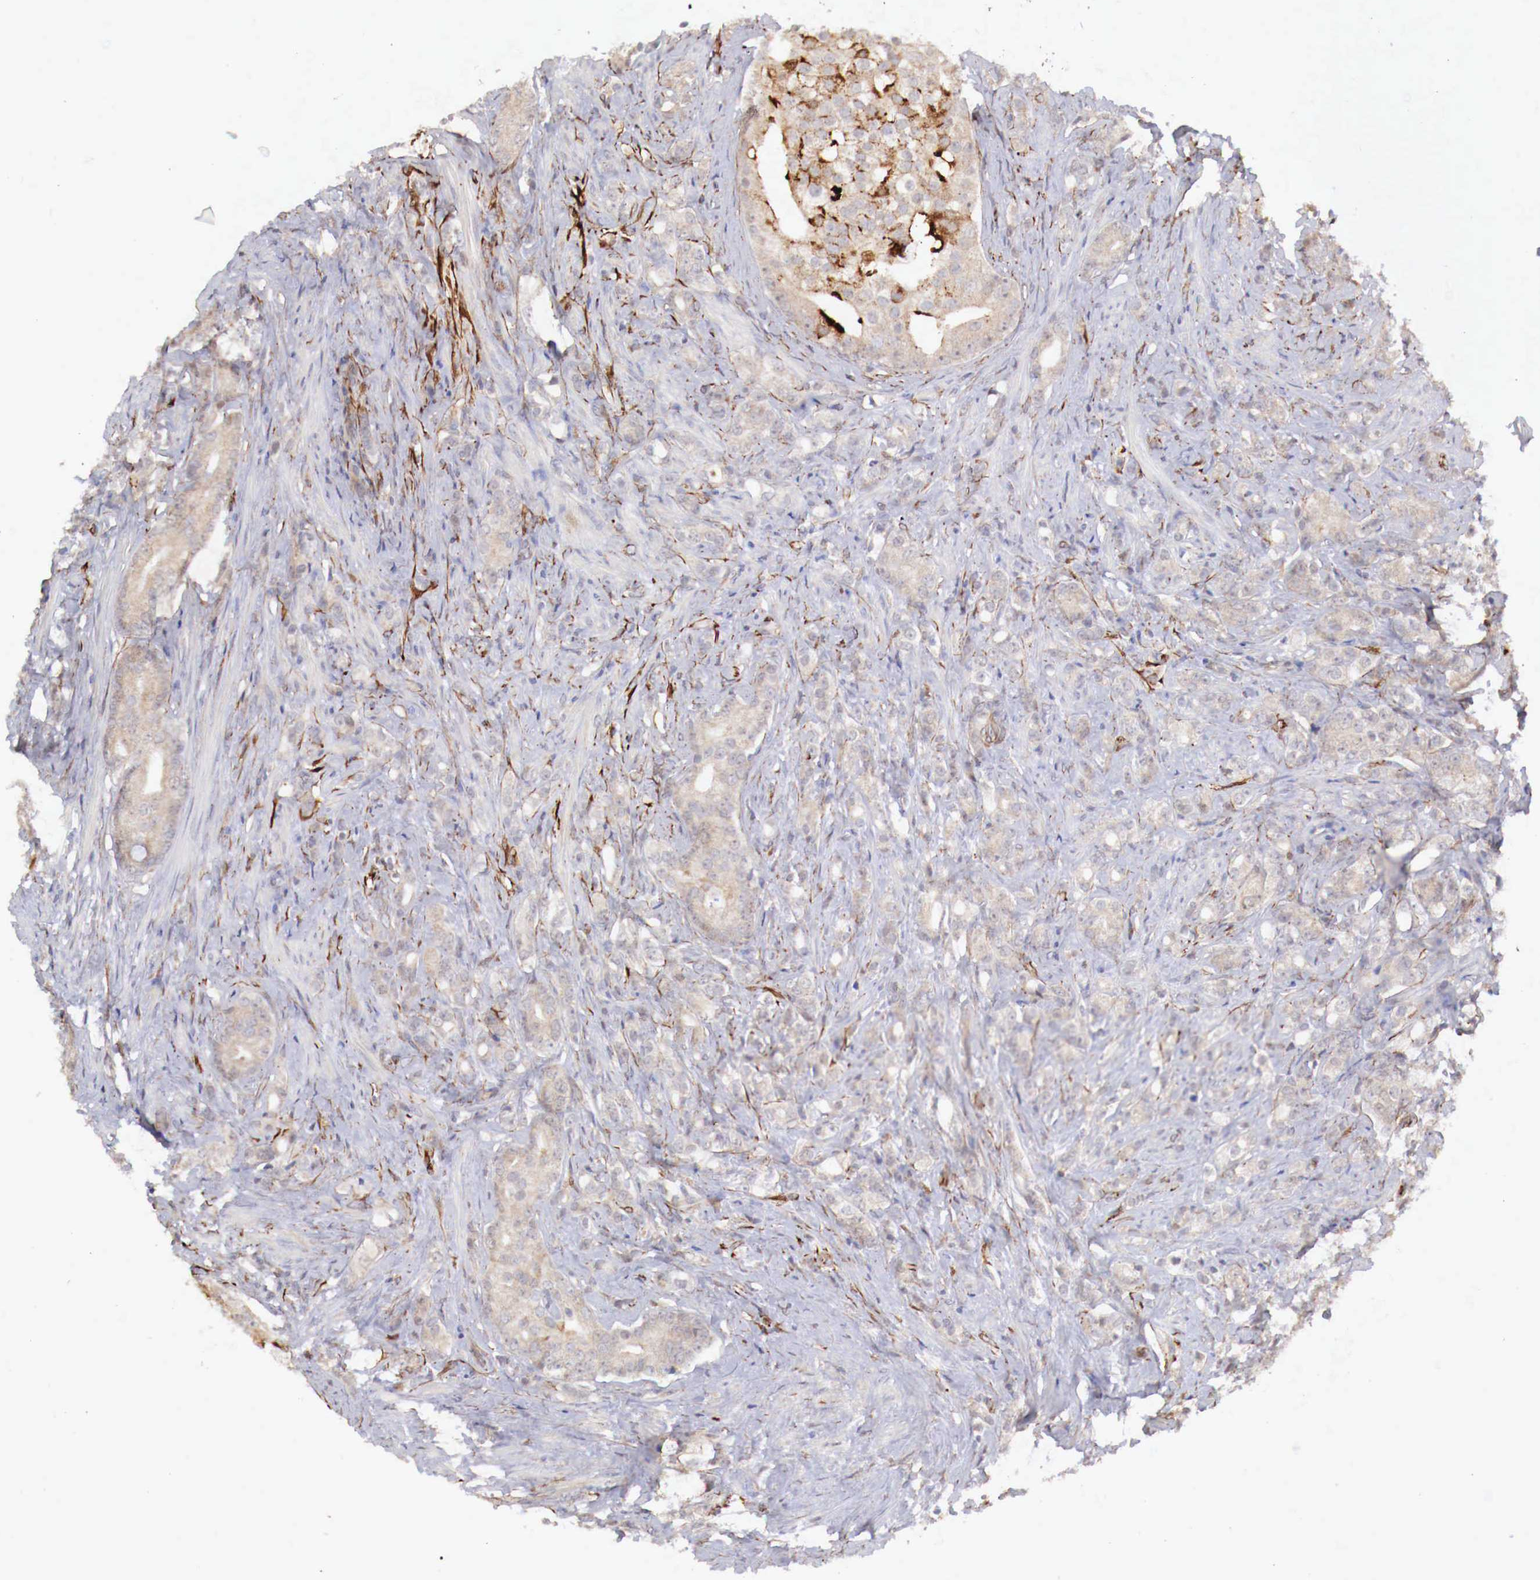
{"staining": {"intensity": "negative", "quantity": "none", "location": "none"}, "tissue": "prostate cancer", "cell_type": "Tumor cells", "image_type": "cancer", "snomed": [{"axis": "morphology", "description": "Adenocarcinoma, Medium grade"}, {"axis": "topography", "description": "Prostate"}], "caption": "Prostate adenocarcinoma (medium-grade) was stained to show a protein in brown. There is no significant expression in tumor cells. (DAB (3,3'-diaminobenzidine) immunohistochemistry (IHC) with hematoxylin counter stain).", "gene": "WT1", "patient": {"sex": "male", "age": 59}}